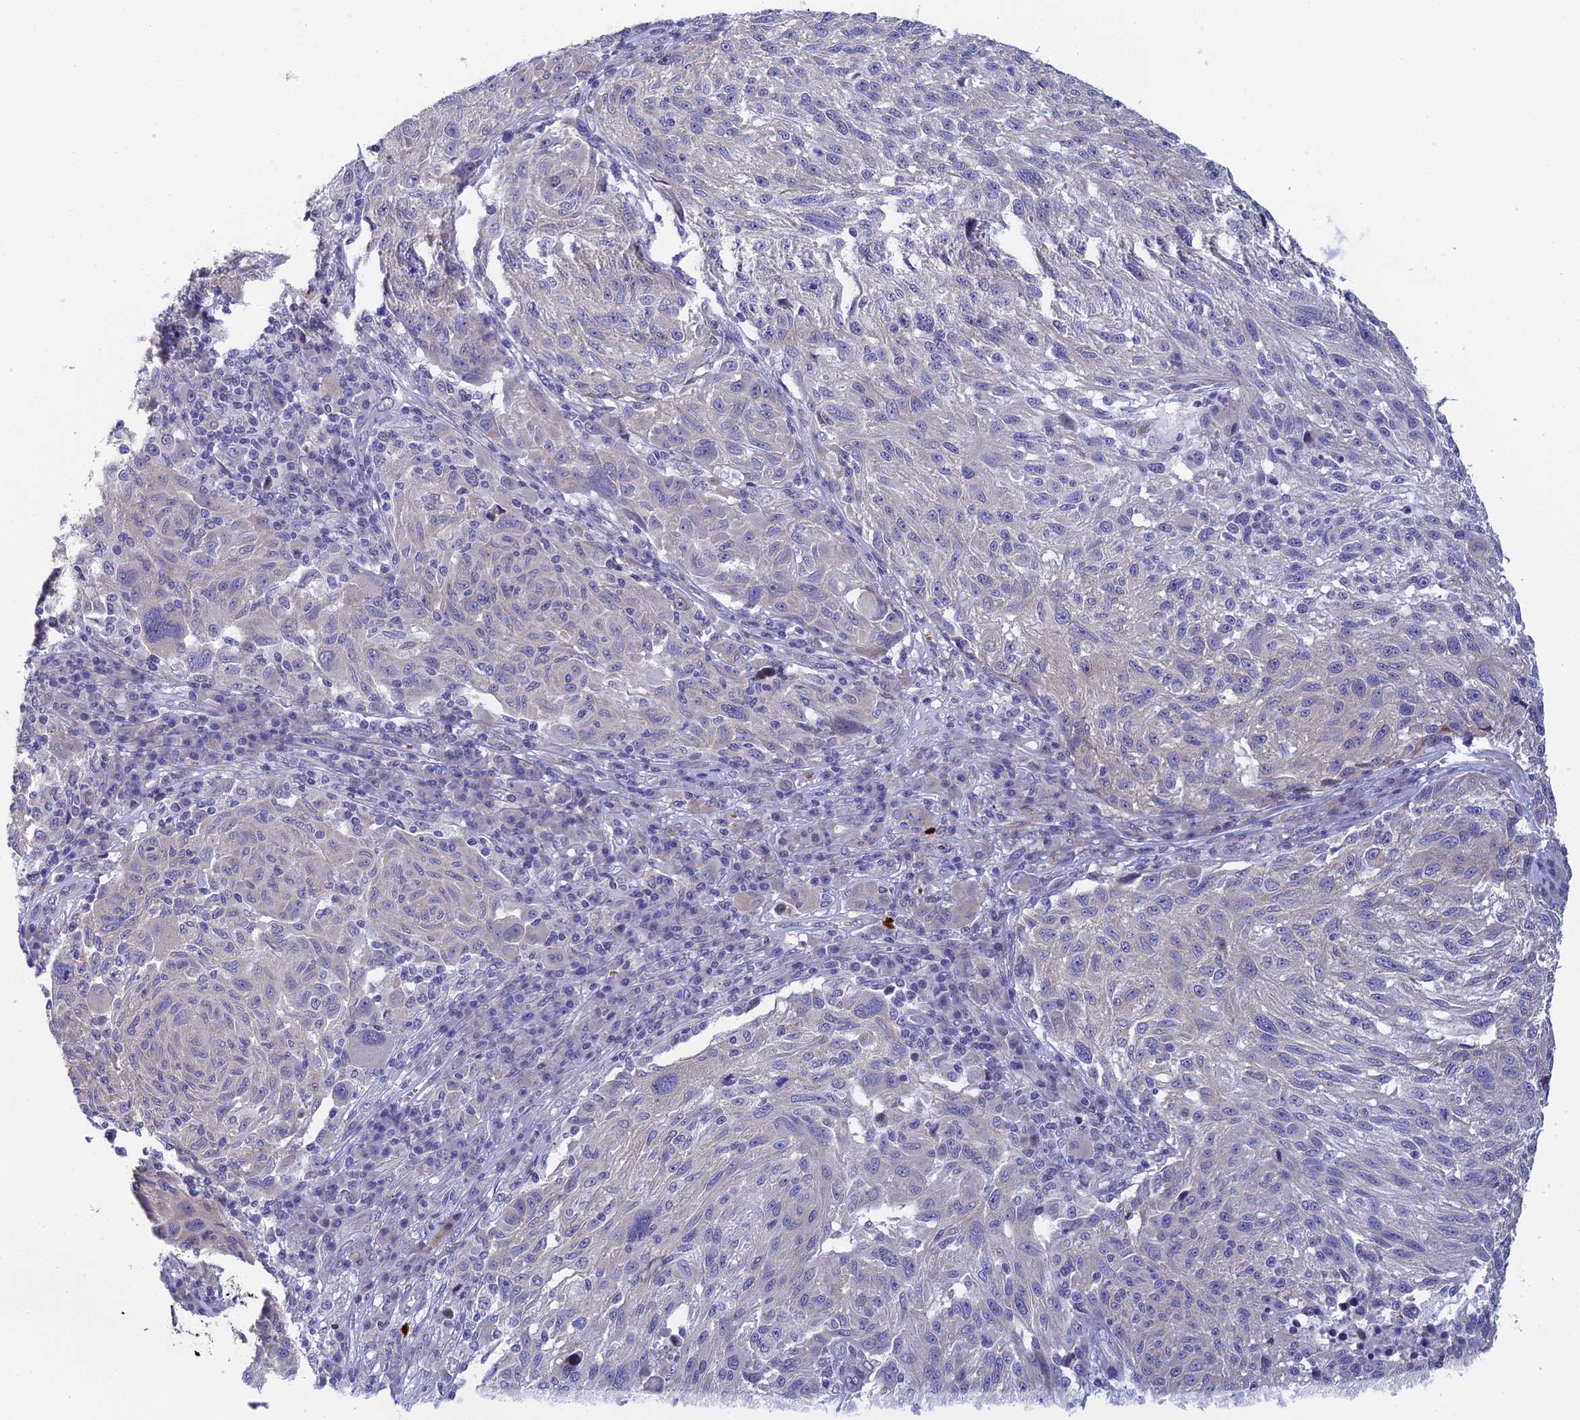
{"staining": {"intensity": "negative", "quantity": "none", "location": "none"}, "tissue": "melanoma", "cell_type": "Tumor cells", "image_type": "cancer", "snomed": [{"axis": "morphology", "description": "Malignant melanoma, NOS"}, {"axis": "topography", "description": "Skin"}], "caption": "IHC image of neoplastic tissue: human malignant melanoma stained with DAB (3,3'-diaminobenzidine) displays no significant protein expression in tumor cells. Nuclei are stained in blue.", "gene": "GIPC1", "patient": {"sex": "male", "age": 53}}